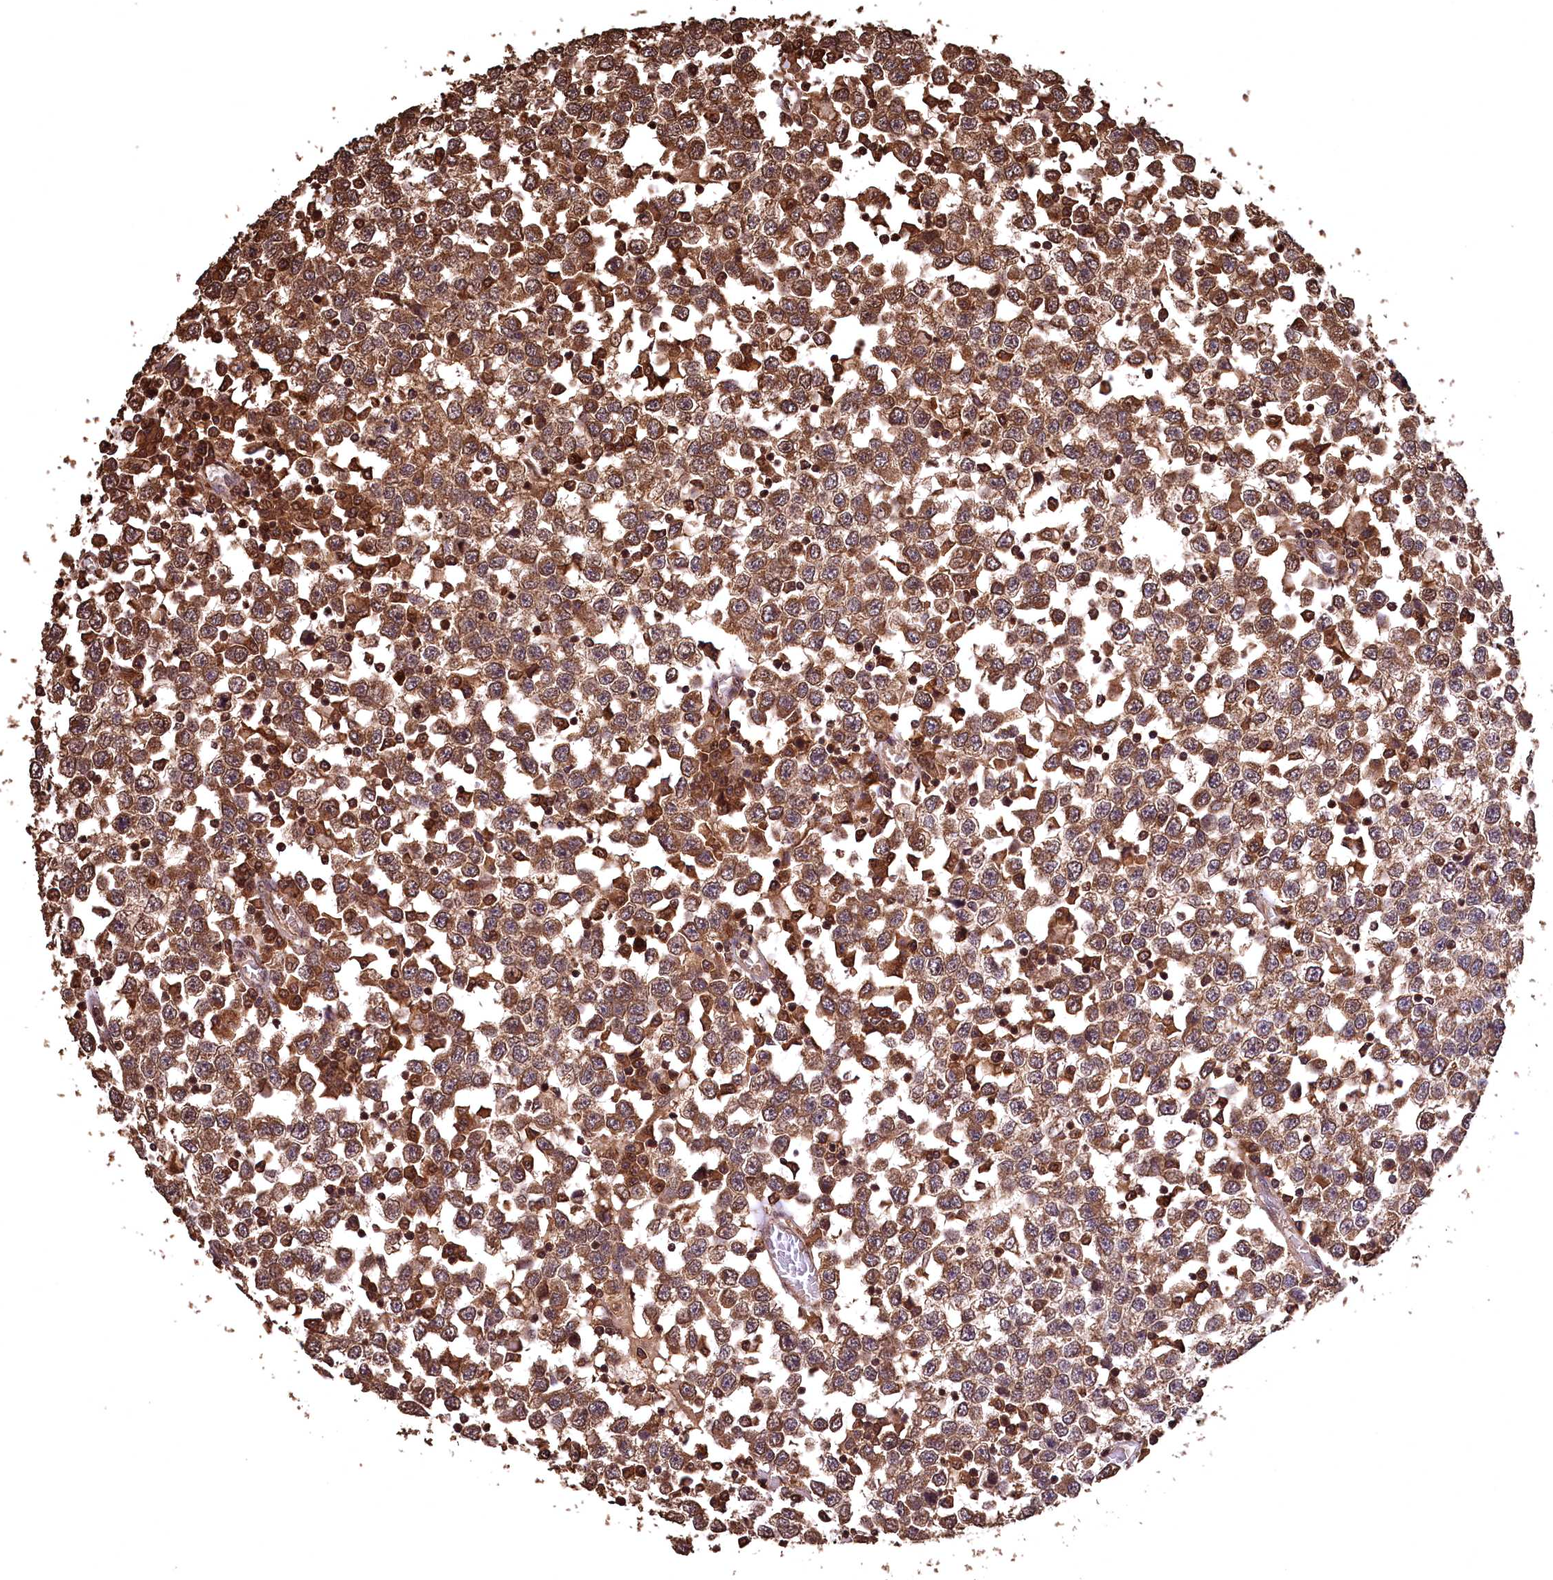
{"staining": {"intensity": "moderate", "quantity": ">75%", "location": "cytoplasmic/membranous,nuclear"}, "tissue": "testis cancer", "cell_type": "Tumor cells", "image_type": "cancer", "snomed": [{"axis": "morphology", "description": "Seminoma, NOS"}, {"axis": "topography", "description": "Testis"}], "caption": "Testis cancer (seminoma) tissue reveals moderate cytoplasmic/membranous and nuclear positivity in about >75% of tumor cells (Stains: DAB (3,3'-diaminobenzidine) in brown, nuclei in blue, Microscopy: brightfield microscopy at high magnification).", "gene": "CEP57L1", "patient": {"sex": "male", "age": 65}}